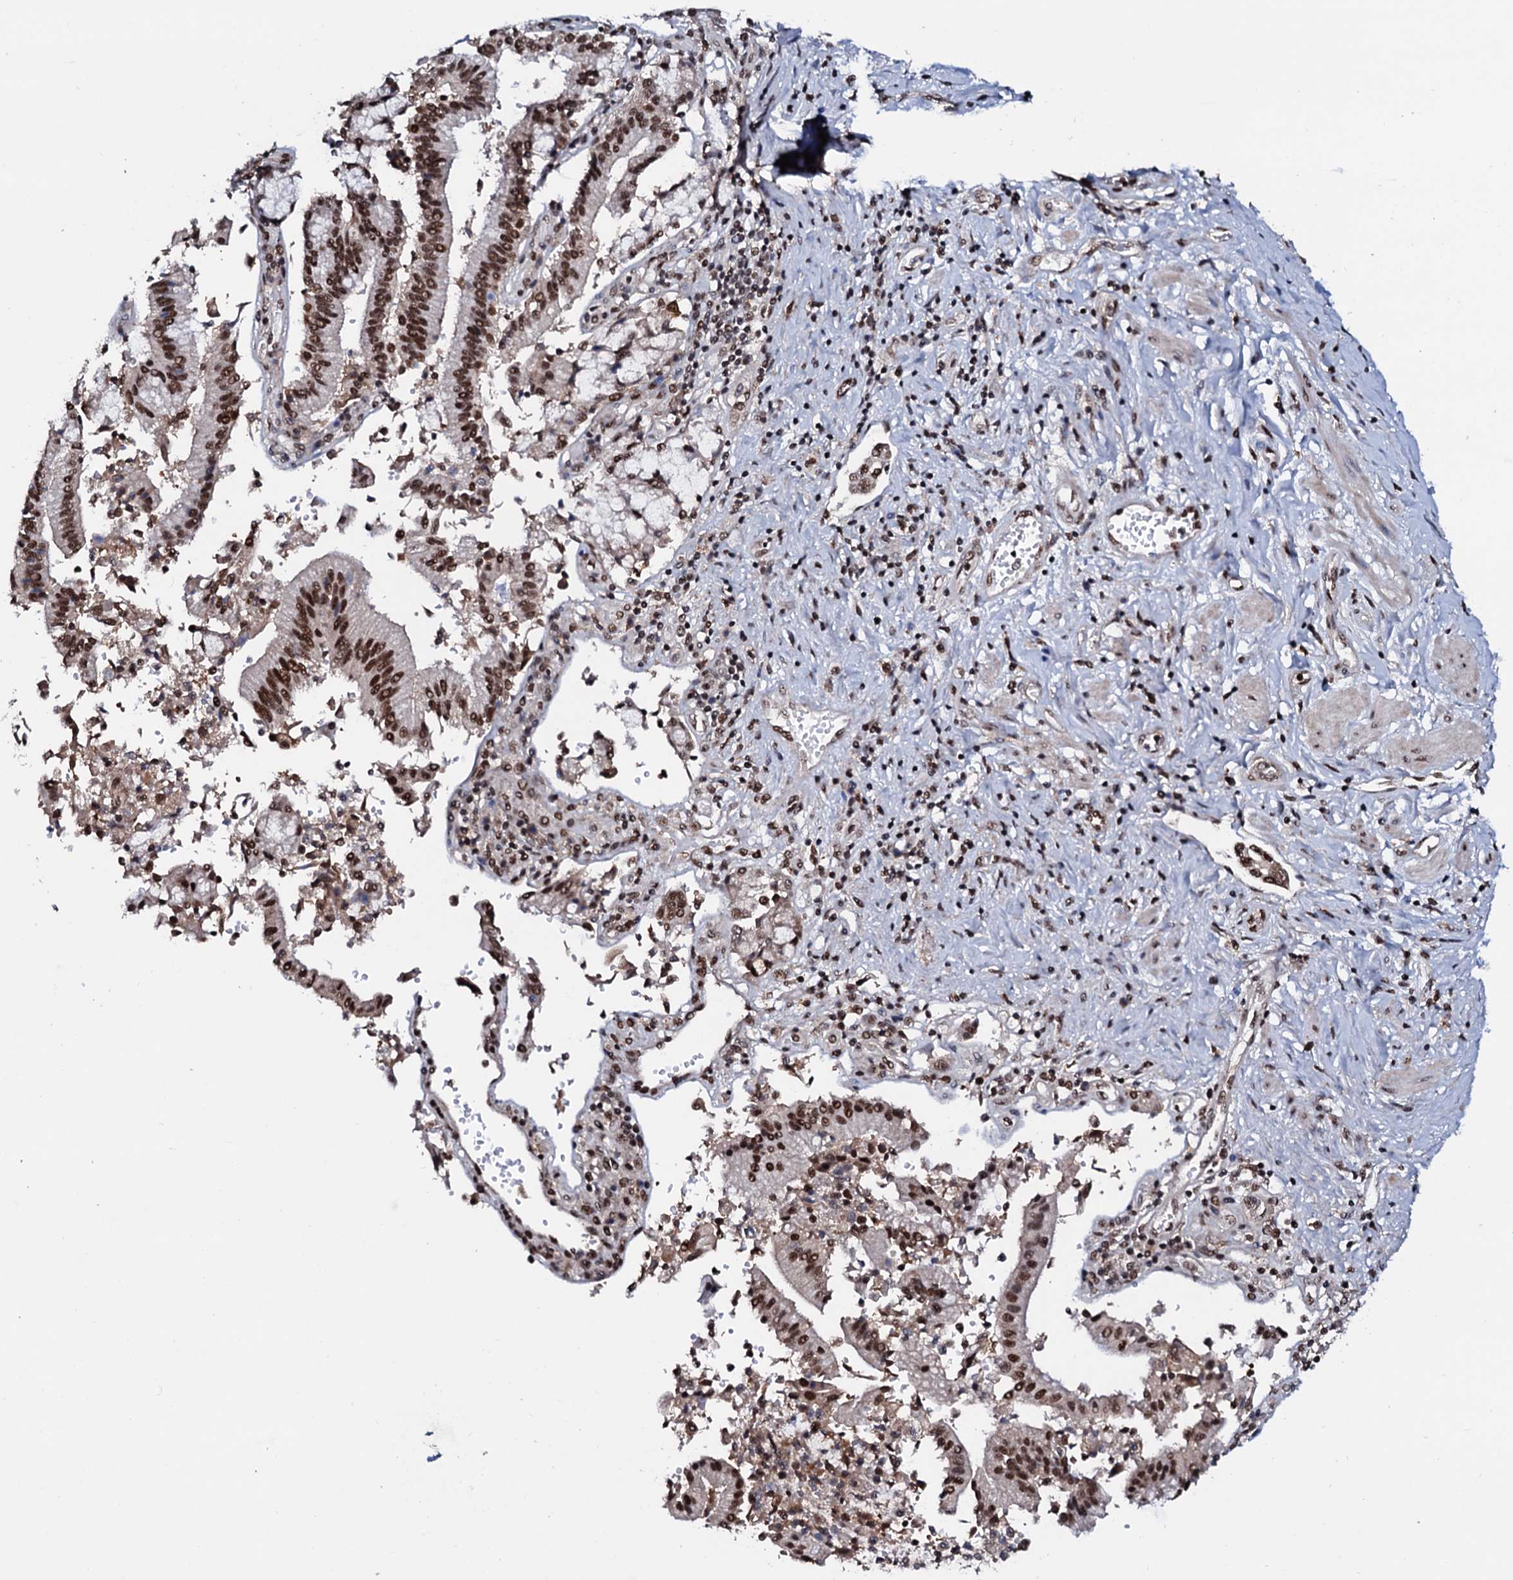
{"staining": {"intensity": "strong", "quantity": ">75%", "location": "nuclear"}, "tissue": "pancreatic cancer", "cell_type": "Tumor cells", "image_type": "cancer", "snomed": [{"axis": "morphology", "description": "Adenocarcinoma, NOS"}, {"axis": "topography", "description": "Pancreas"}], "caption": "IHC micrograph of neoplastic tissue: pancreatic cancer stained using IHC shows high levels of strong protein expression localized specifically in the nuclear of tumor cells, appearing as a nuclear brown color.", "gene": "PRPF18", "patient": {"sex": "male", "age": 46}}